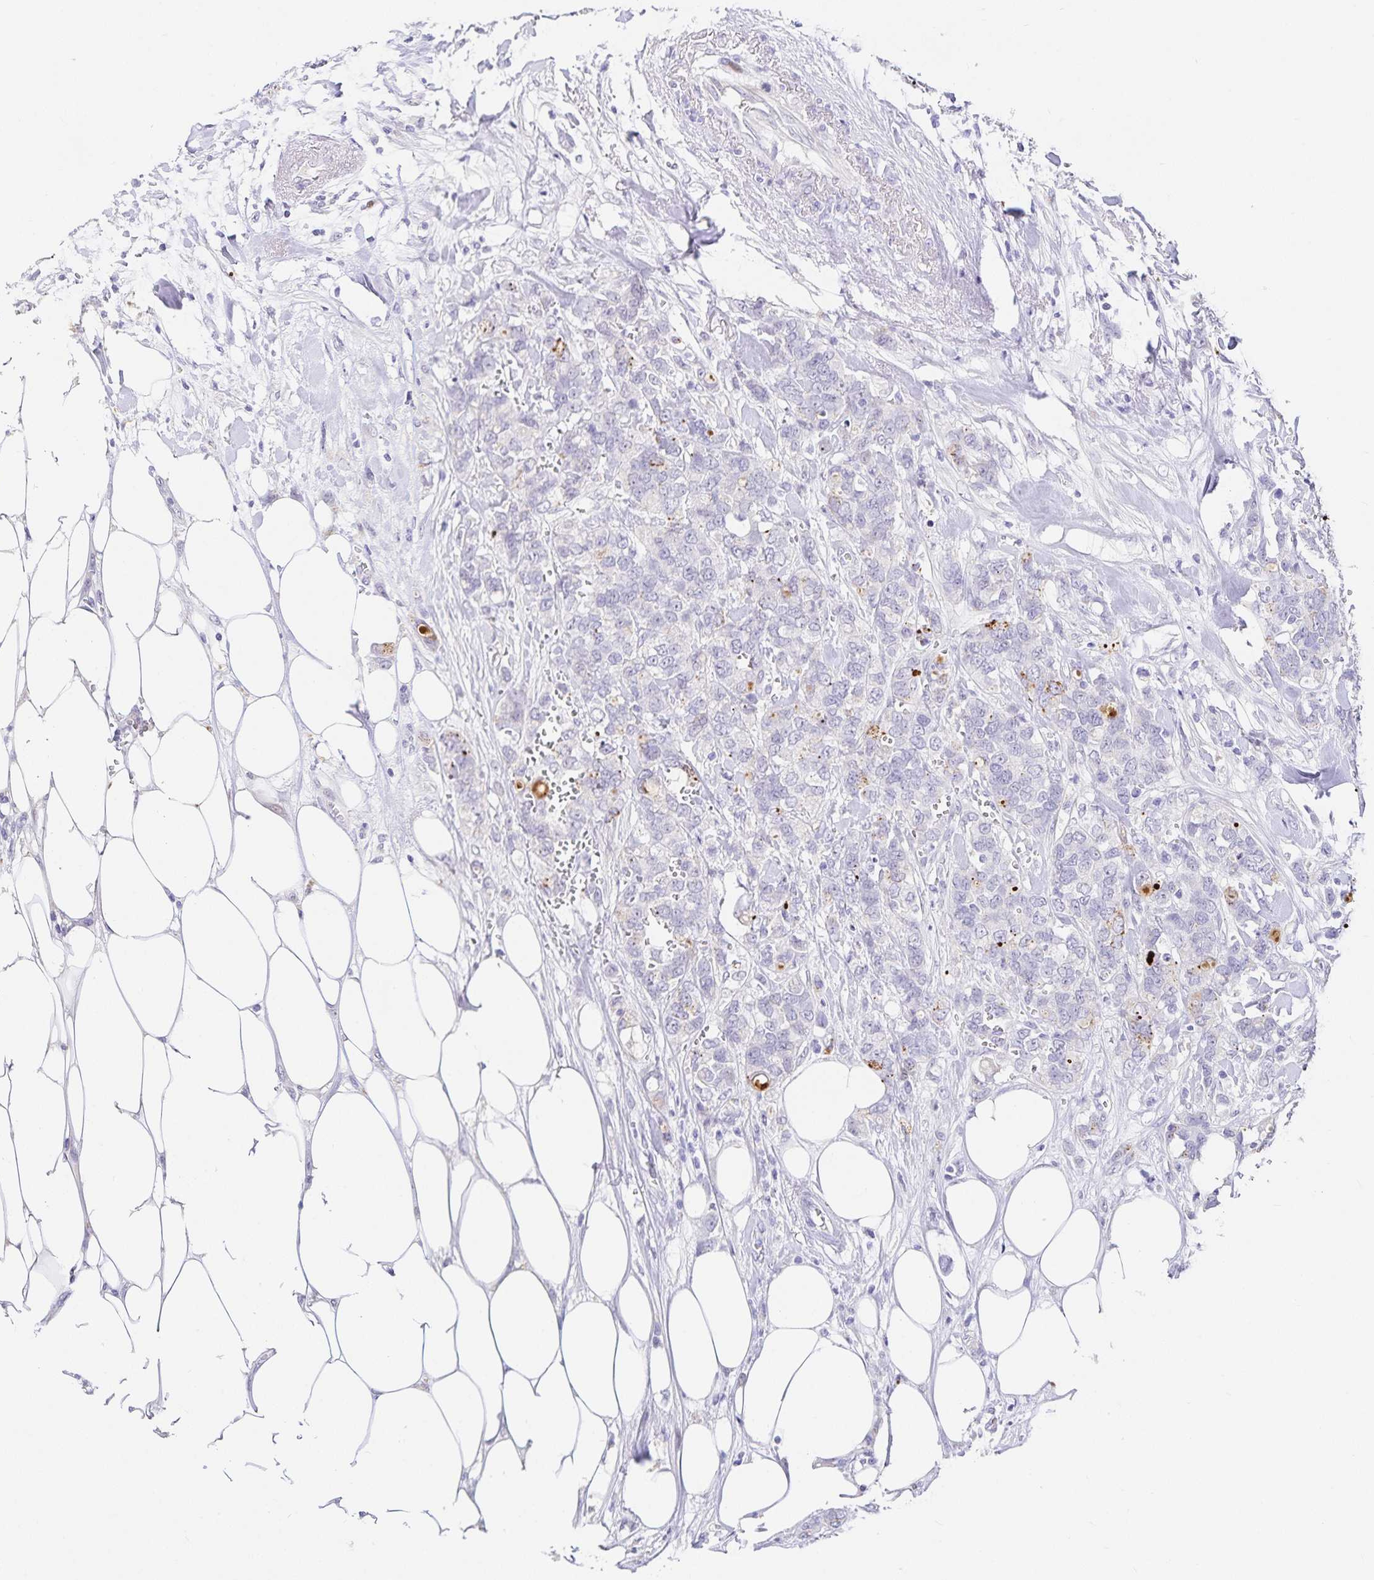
{"staining": {"intensity": "negative", "quantity": "none", "location": "none"}, "tissue": "breast cancer", "cell_type": "Tumor cells", "image_type": "cancer", "snomed": [{"axis": "morphology", "description": "Lobular carcinoma"}, {"axis": "topography", "description": "Breast"}], "caption": "Tumor cells are negative for brown protein staining in breast lobular carcinoma.", "gene": "KBTBD13", "patient": {"sex": "female", "age": 91}}